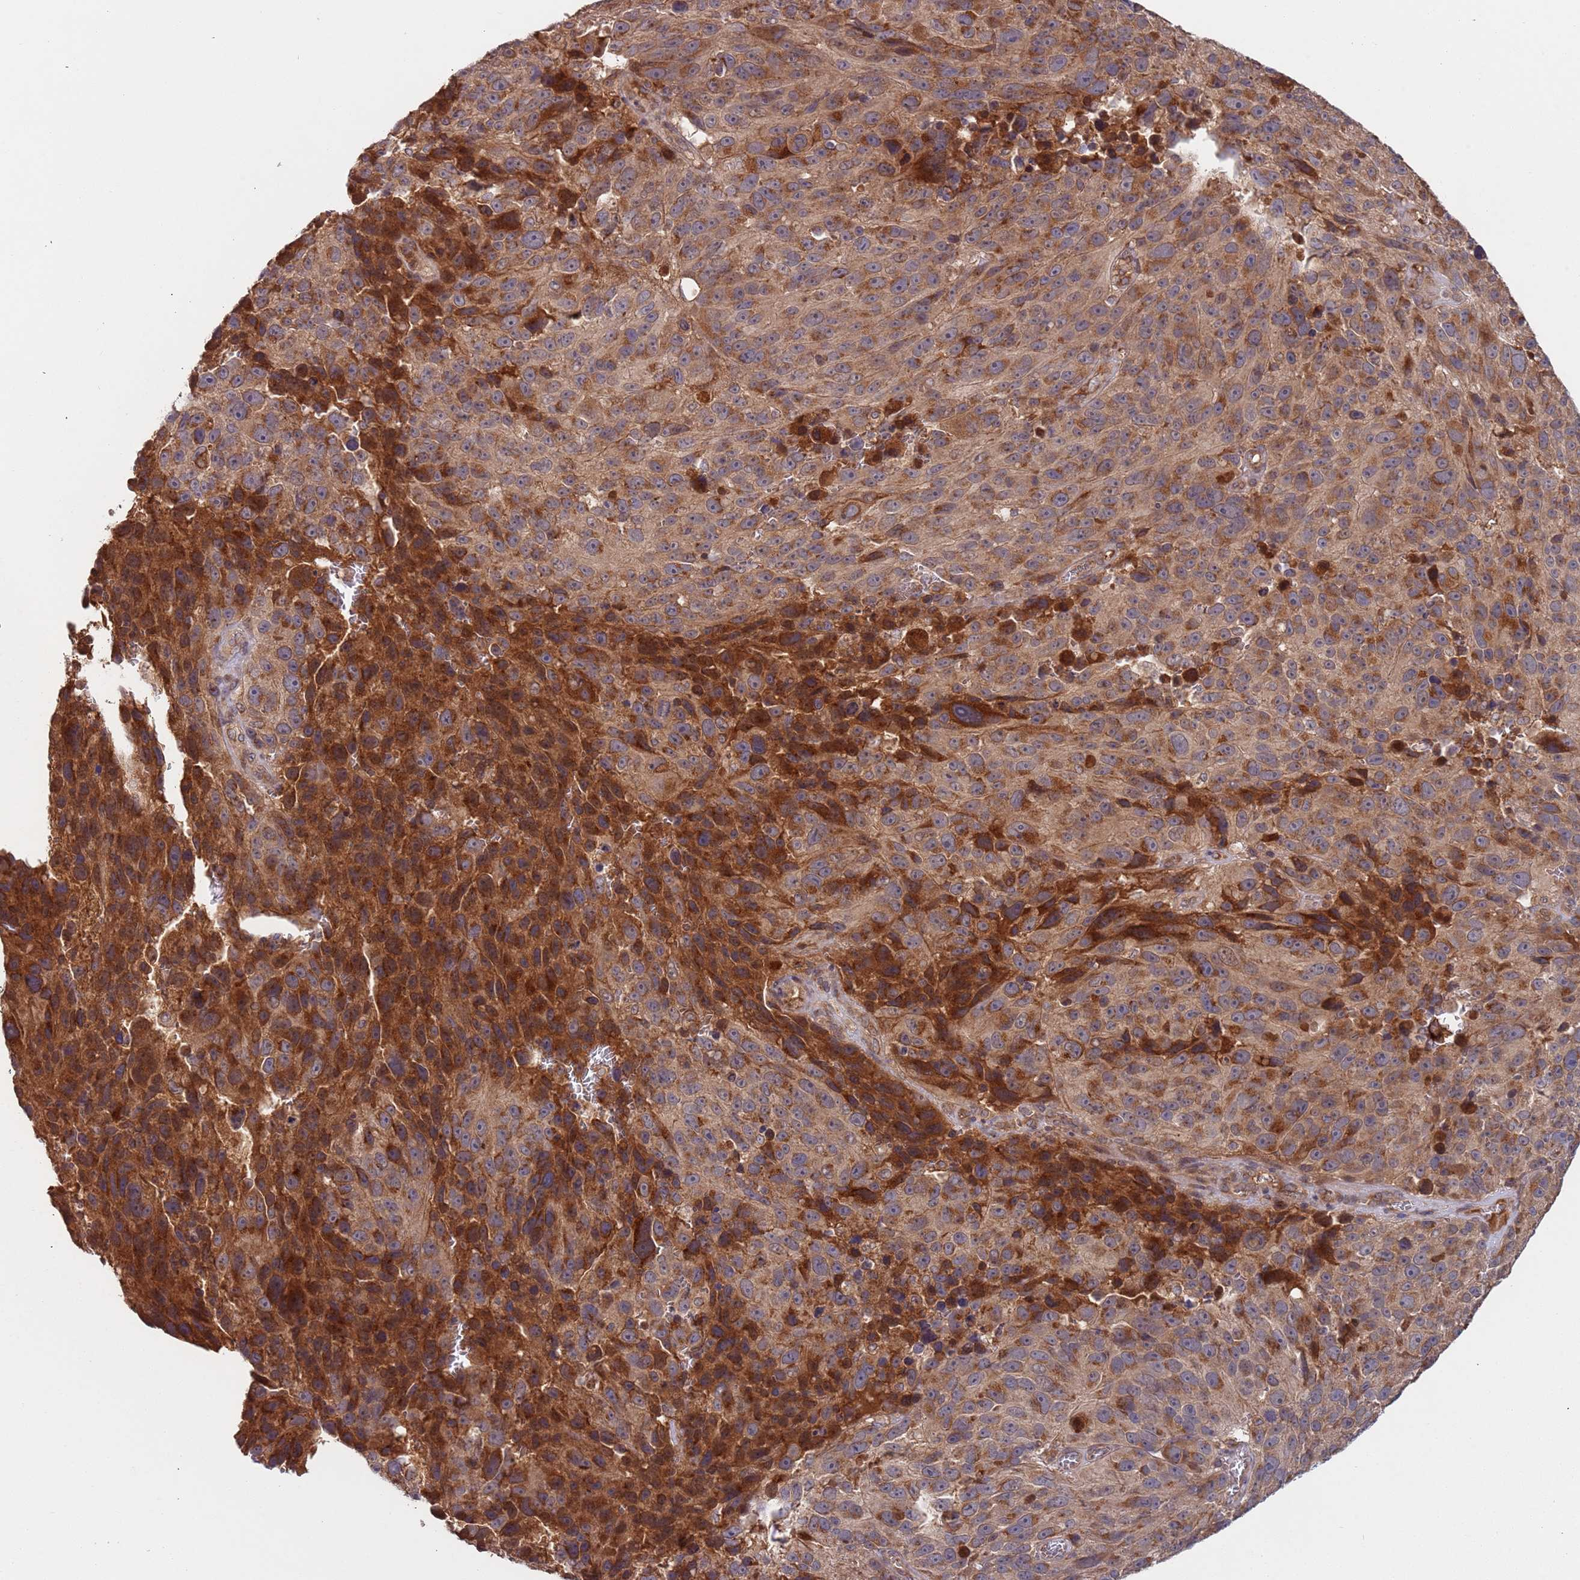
{"staining": {"intensity": "moderate", "quantity": ">75%", "location": "cytoplasmic/membranous"}, "tissue": "melanoma", "cell_type": "Tumor cells", "image_type": "cancer", "snomed": [{"axis": "morphology", "description": "Malignant melanoma, NOS"}, {"axis": "topography", "description": "Skin"}], "caption": "Immunohistochemical staining of human malignant melanoma demonstrates medium levels of moderate cytoplasmic/membranous expression in about >75% of tumor cells. (DAB (3,3'-diaminobenzidine) = brown stain, brightfield microscopy at high magnification).", "gene": "OR5A2", "patient": {"sex": "male", "age": 84}}